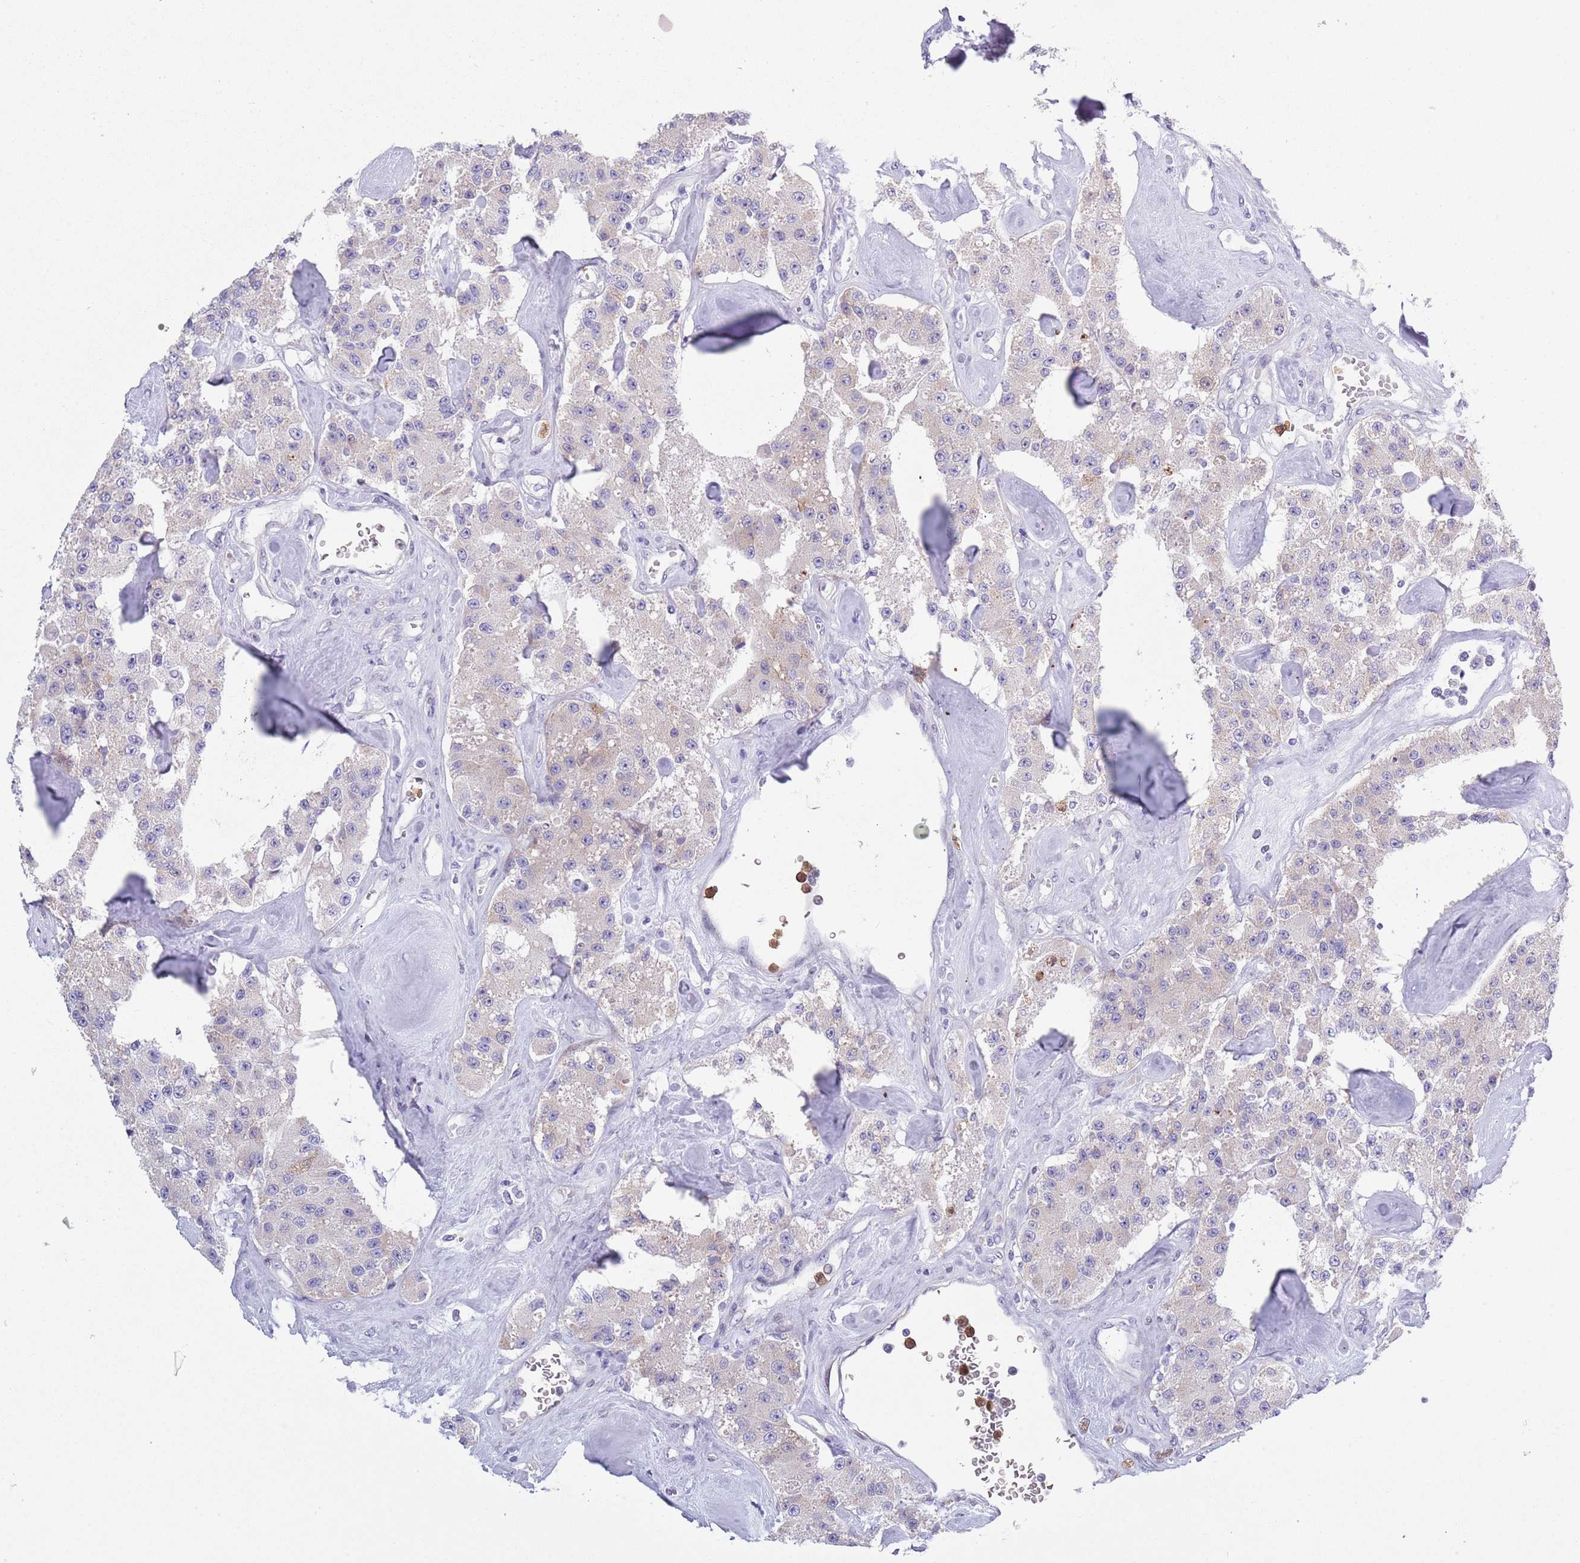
{"staining": {"intensity": "negative", "quantity": "none", "location": "none"}, "tissue": "carcinoid", "cell_type": "Tumor cells", "image_type": "cancer", "snomed": [{"axis": "morphology", "description": "Carcinoid, malignant, NOS"}, {"axis": "topography", "description": "Pancreas"}], "caption": "An image of human carcinoid is negative for staining in tumor cells. Brightfield microscopy of immunohistochemistry (IHC) stained with DAB (brown) and hematoxylin (blue), captured at high magnification.", "gene": "ZFP2", "patient": {"sex": "male", "age": 41}}